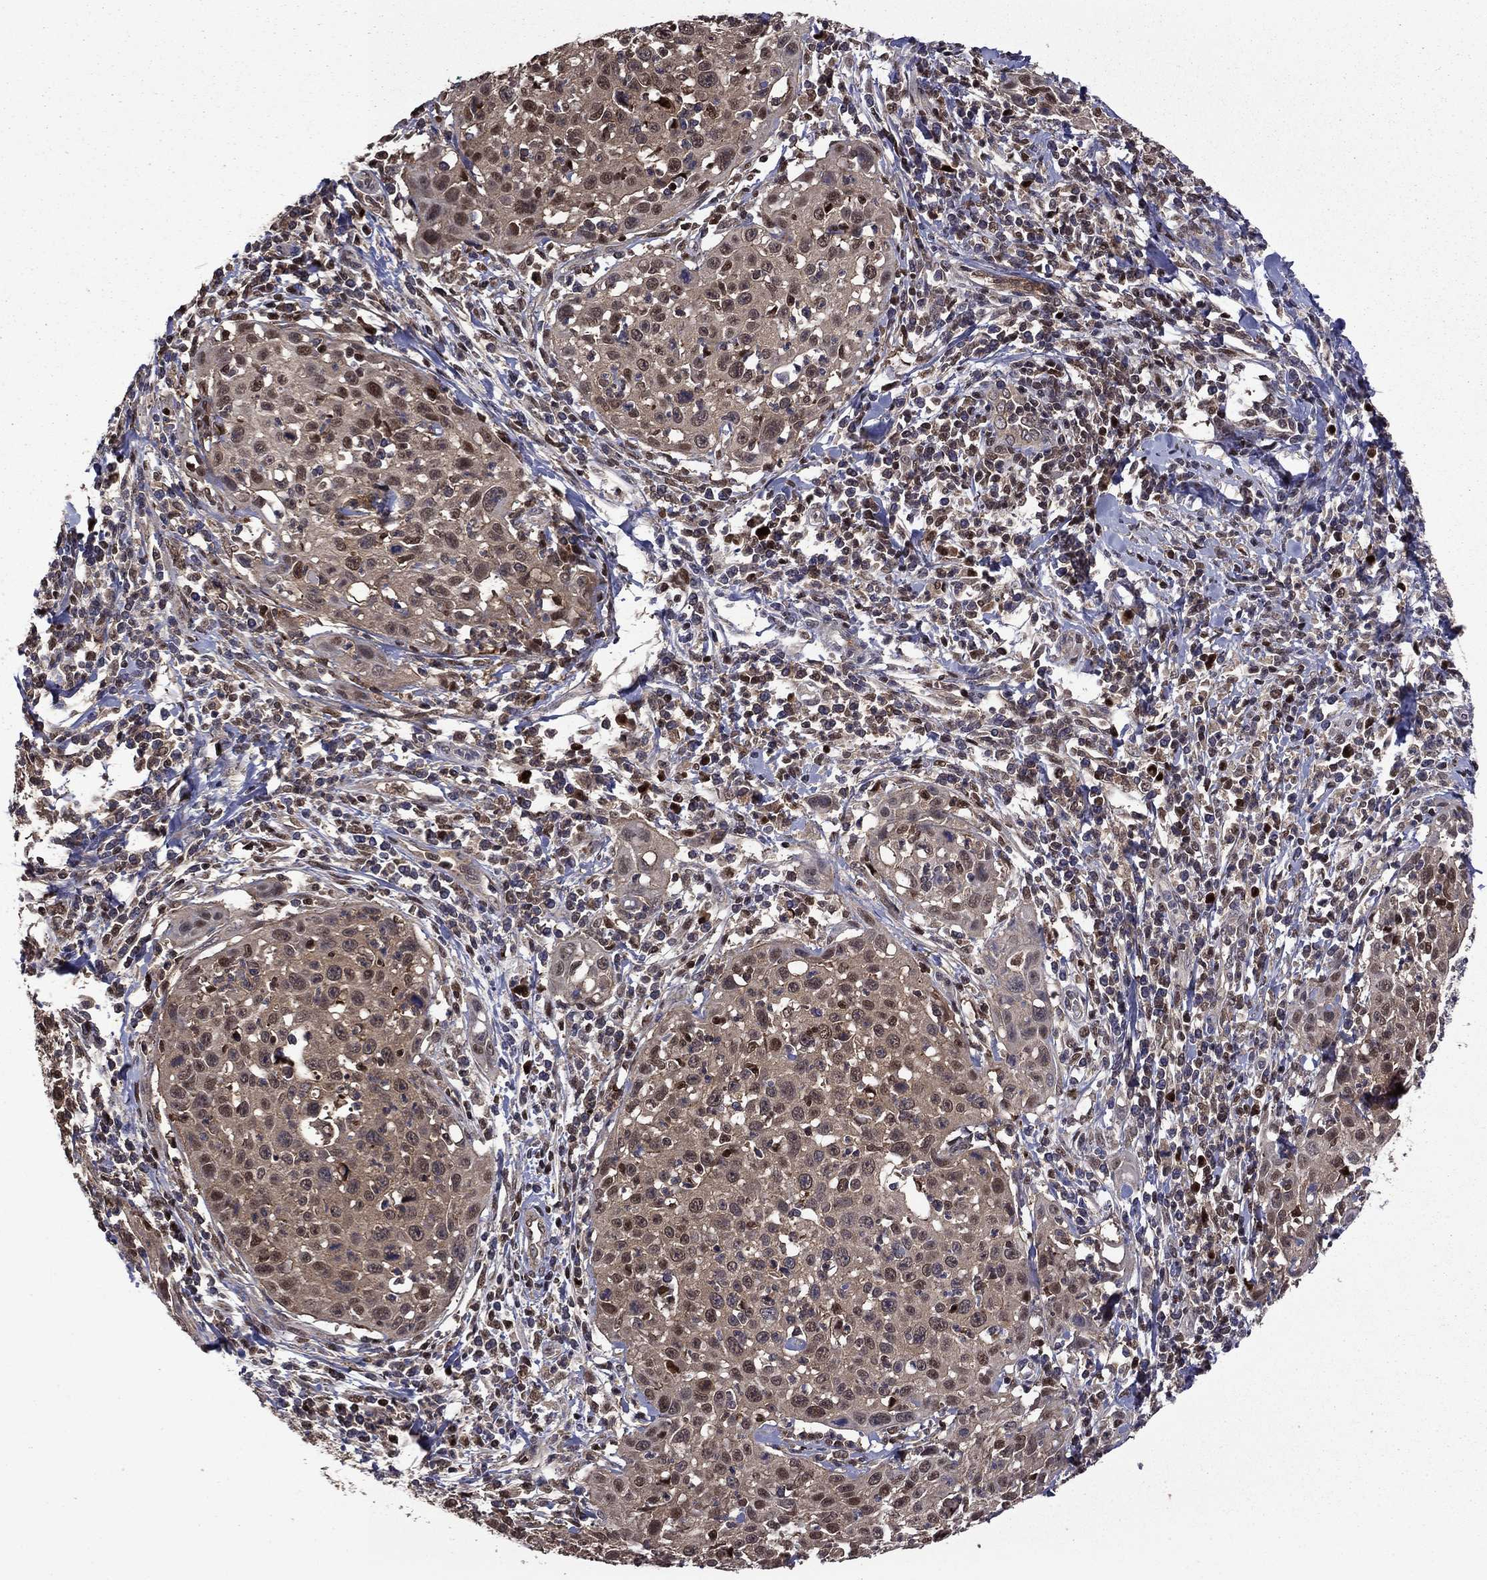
{"staining": {"intensity": "moderate", "quantity": "<25%", "location": "cytoplasmic/membranous,nuclear"}, "tissue": "cervical cancer", "cell_type": "Tumor cells", "image_type": "cancer", "snomed": [{"axis": "morphology", "description": "Squamous cell carcinoma, NOS"}, {"axis": "topography", "description": "Cervix"}], "caption": "This image displays immunohistochemistry (IHC) staining of human cervical squamous cell carcinoma, with low moderate cytoplasmic/membranous and nuclear positivity in about <25% of tumor cells.", "gene": "APPBP2", "patient": {"sex": "female", "age": 26}}